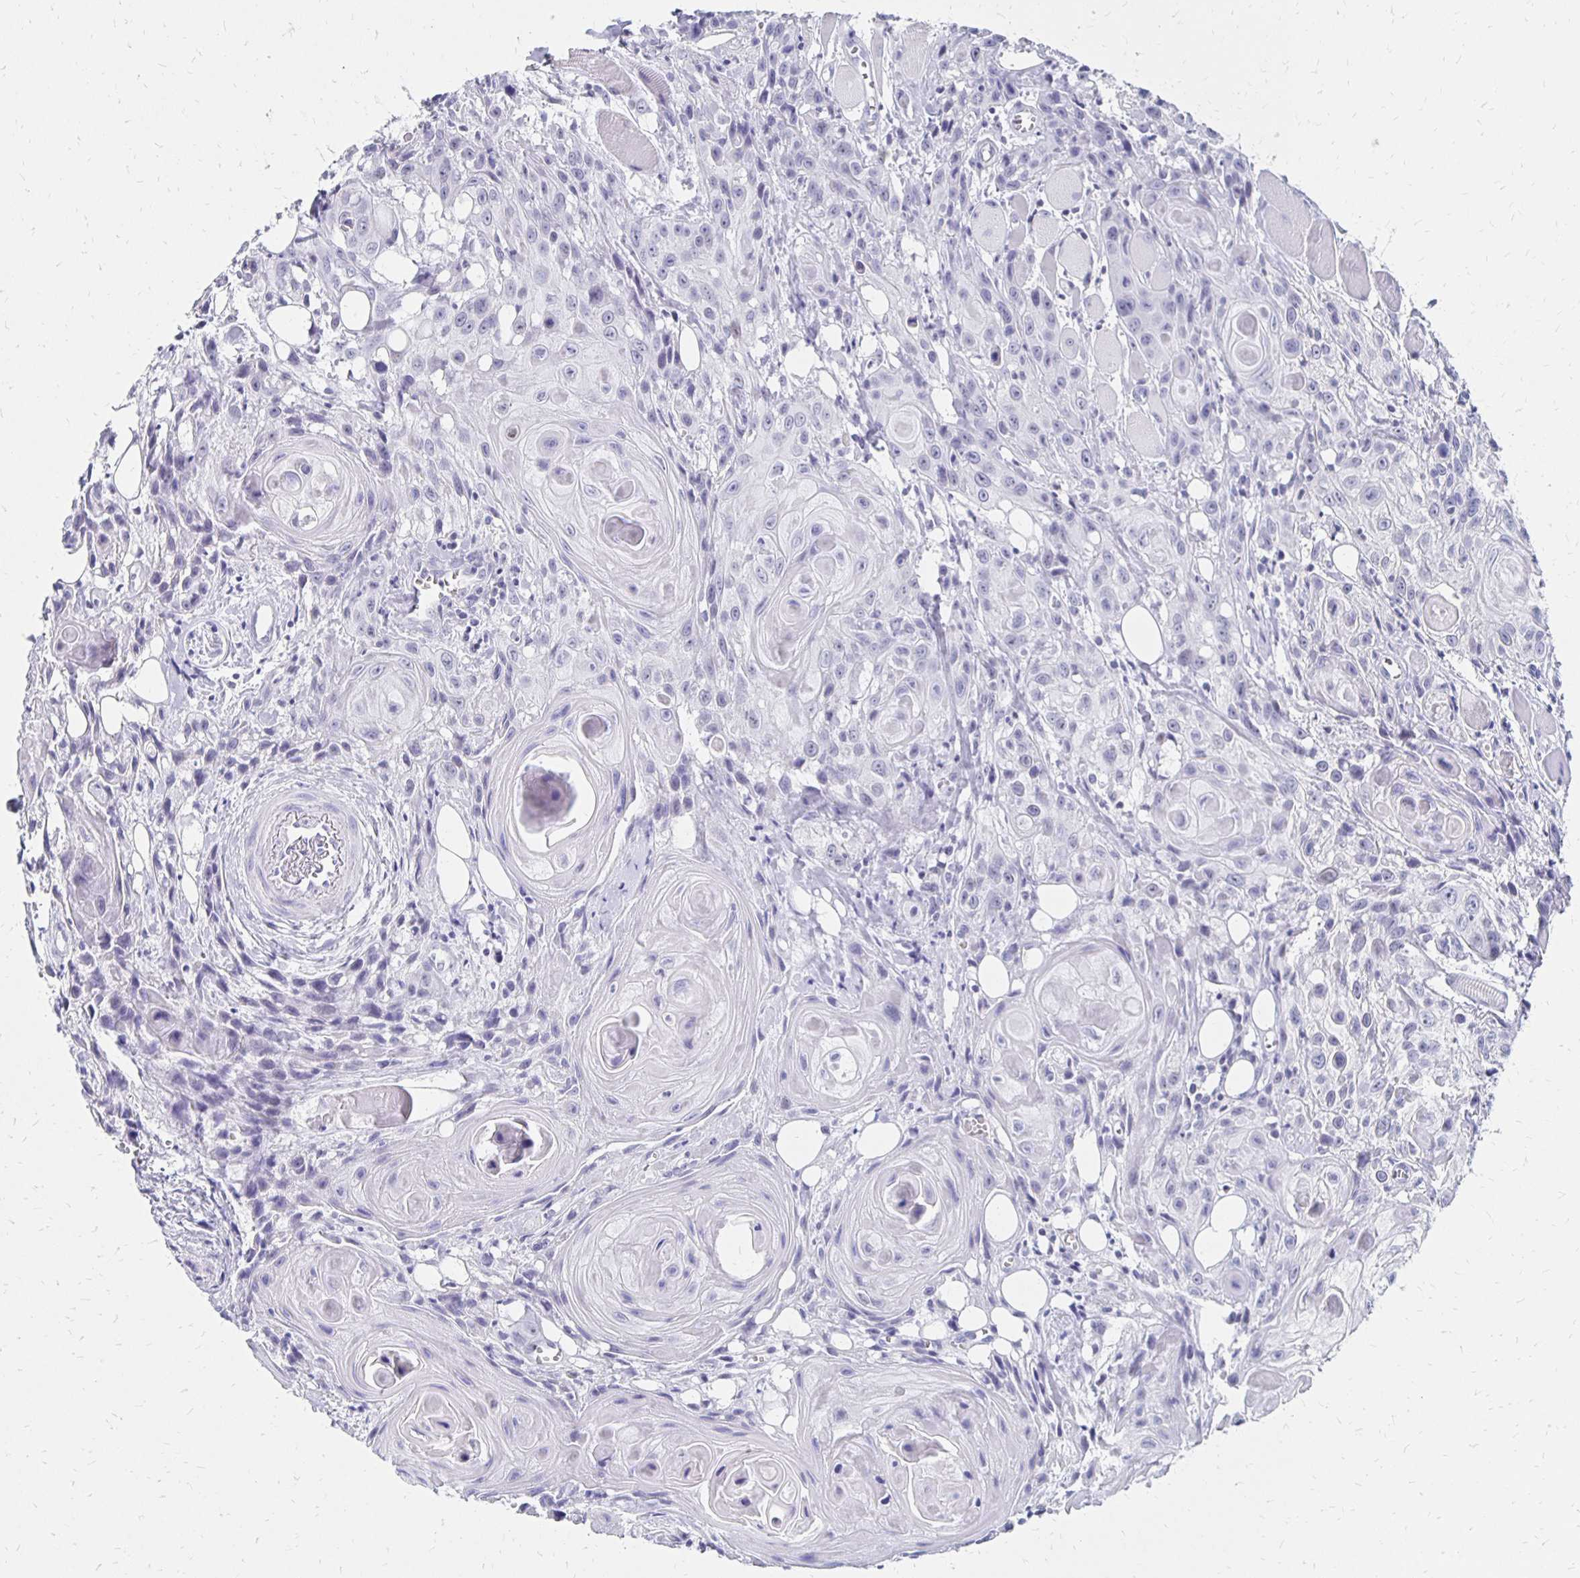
{"staining": {"intensity": "negative", "quantity": "none", "location": "none"}, "tissue": "head and neck cancer", "cell_type": "Tumor cells", "image_type": "cancer", "snomed": [{"axis": "morphology", "description": "Squamous cell carcinoma, NOS"}, {"axis": "topography", "description": "Oral tissue"}, {"axis": "topography", "description": "Head-Neck"}], "caption": "Immunohistochemistry photomicrograph of head and neck cancer (squamous cell carcinoma) stained for a protein (brown), which demonstrates no positivity in tumor cells.", "gene": "SYT2", "patient": {"sex": "male", "age": 58}}